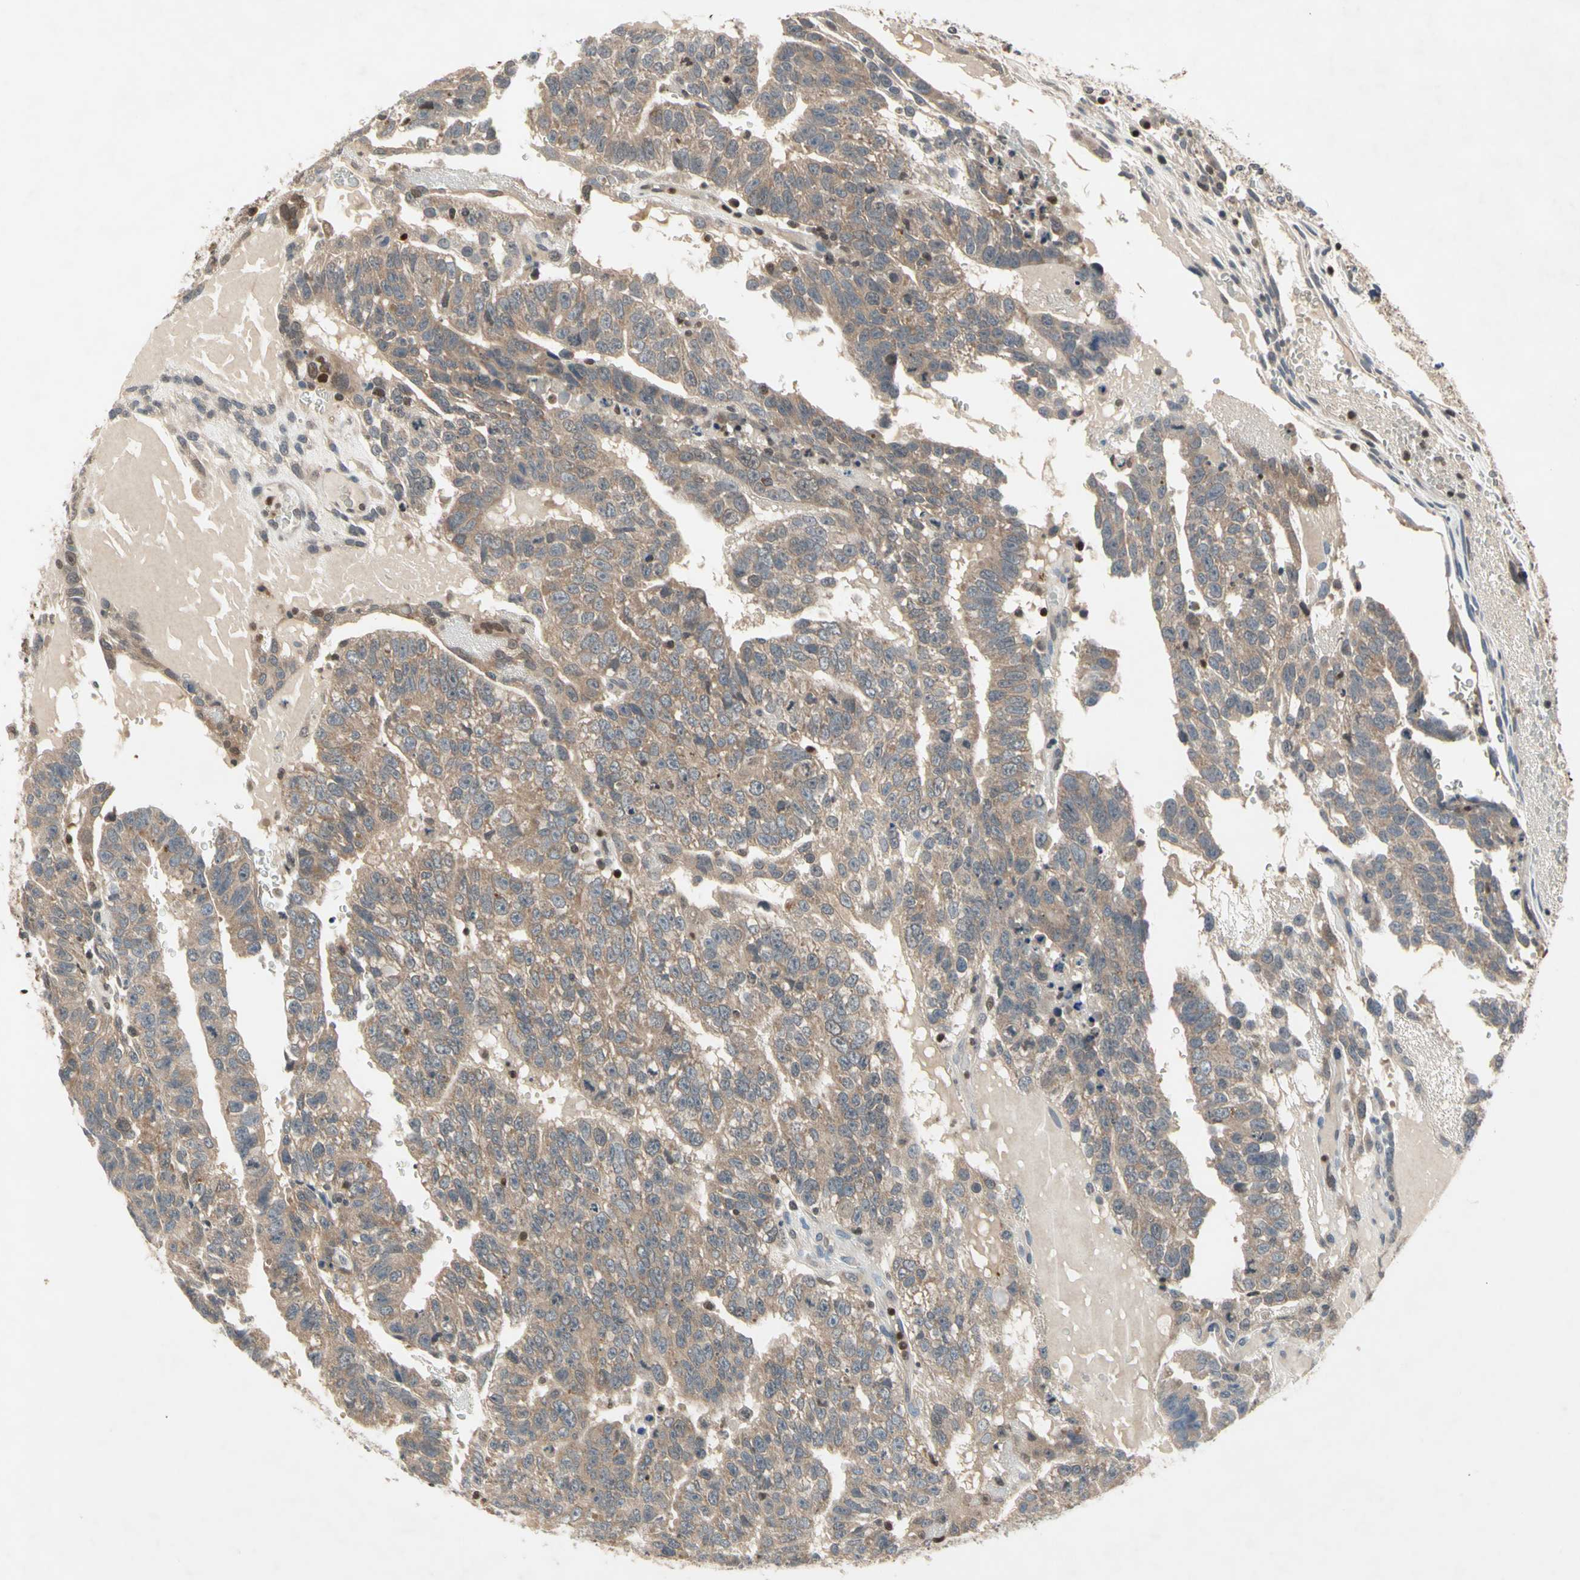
{"staining": {"intensity": "moderate", "quantity": ">75%", "location": "cytoplasmic/membranous"}, "tissue": "testis cancer", "cell_type": "Tumor cells", "image_type": "cancer", "snomed": [{"axis": "morphology", "description": "Seminoma, NOS"}, {"axis": "morphology", "description": "Carcinoma, Embryonal, NOS"}, {"axis": "topography", "description": "Testis"}], "caption": "Human testis cancer stained for a protein (brown) demonstrates moderate cytoplasmic/membranous positive positivity in approximately >75% of tumor cells.", "gene": "GSR", "patient": {"sex": "male", "age": 52}}